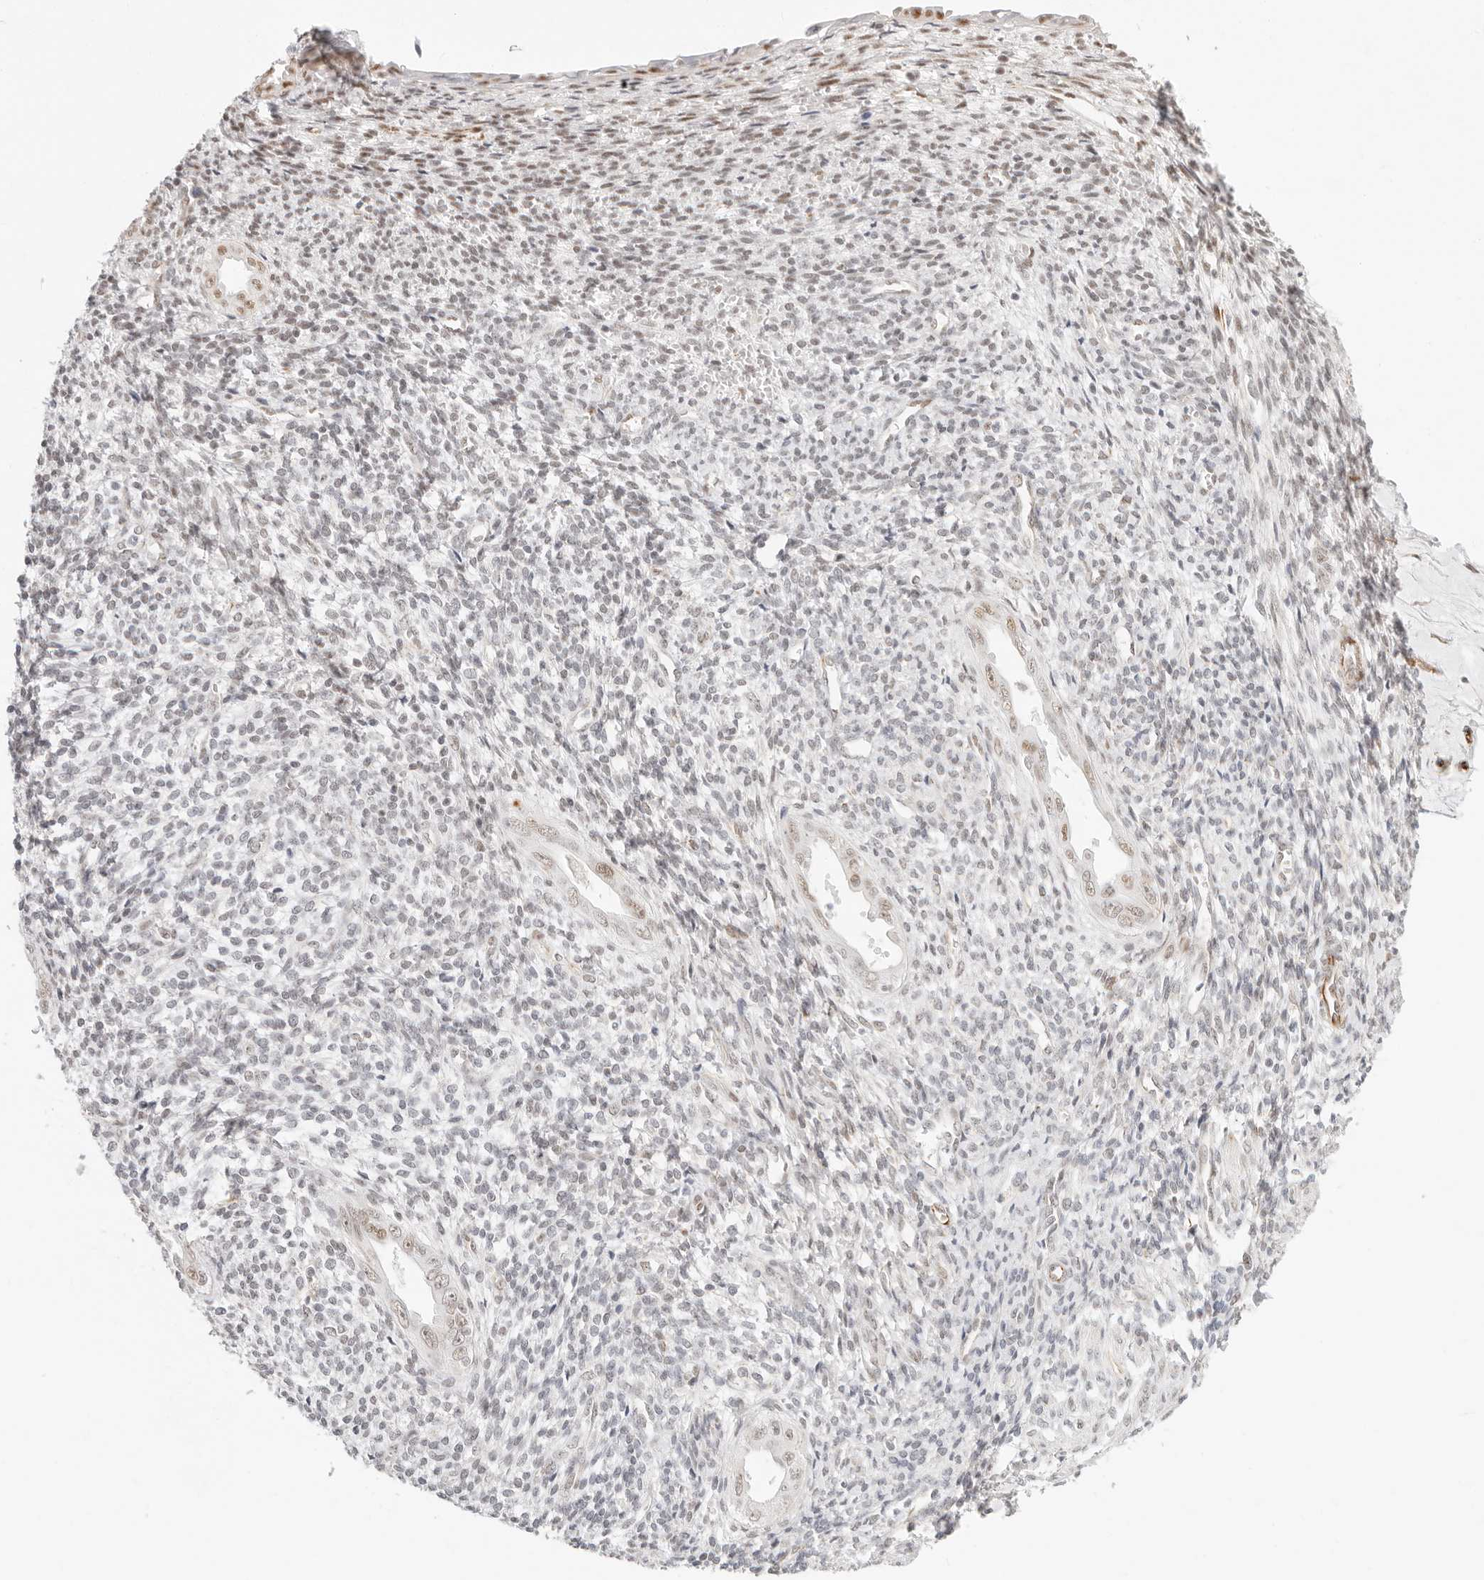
{"staining": {"intensity": "weak", "quantity": "<25%", "location": "nuclear"}, "tissue": "endometrium", "cell_type": "Cells in endometrial stroma", "image_type": "normal", "snomed": [{"axis": "morphology", "description": "Normal tissue, NOS"}, {"axis": "topography", "description": "Endometrium"}], "caption": "Immunohistochemistry image of benign endometrium: endometrium stained with DAB displays no significant protein positivity in cells in endometrial stroma.", "gene": "ZC3H11A", "patient": {"sex": "female", "age": 66}}